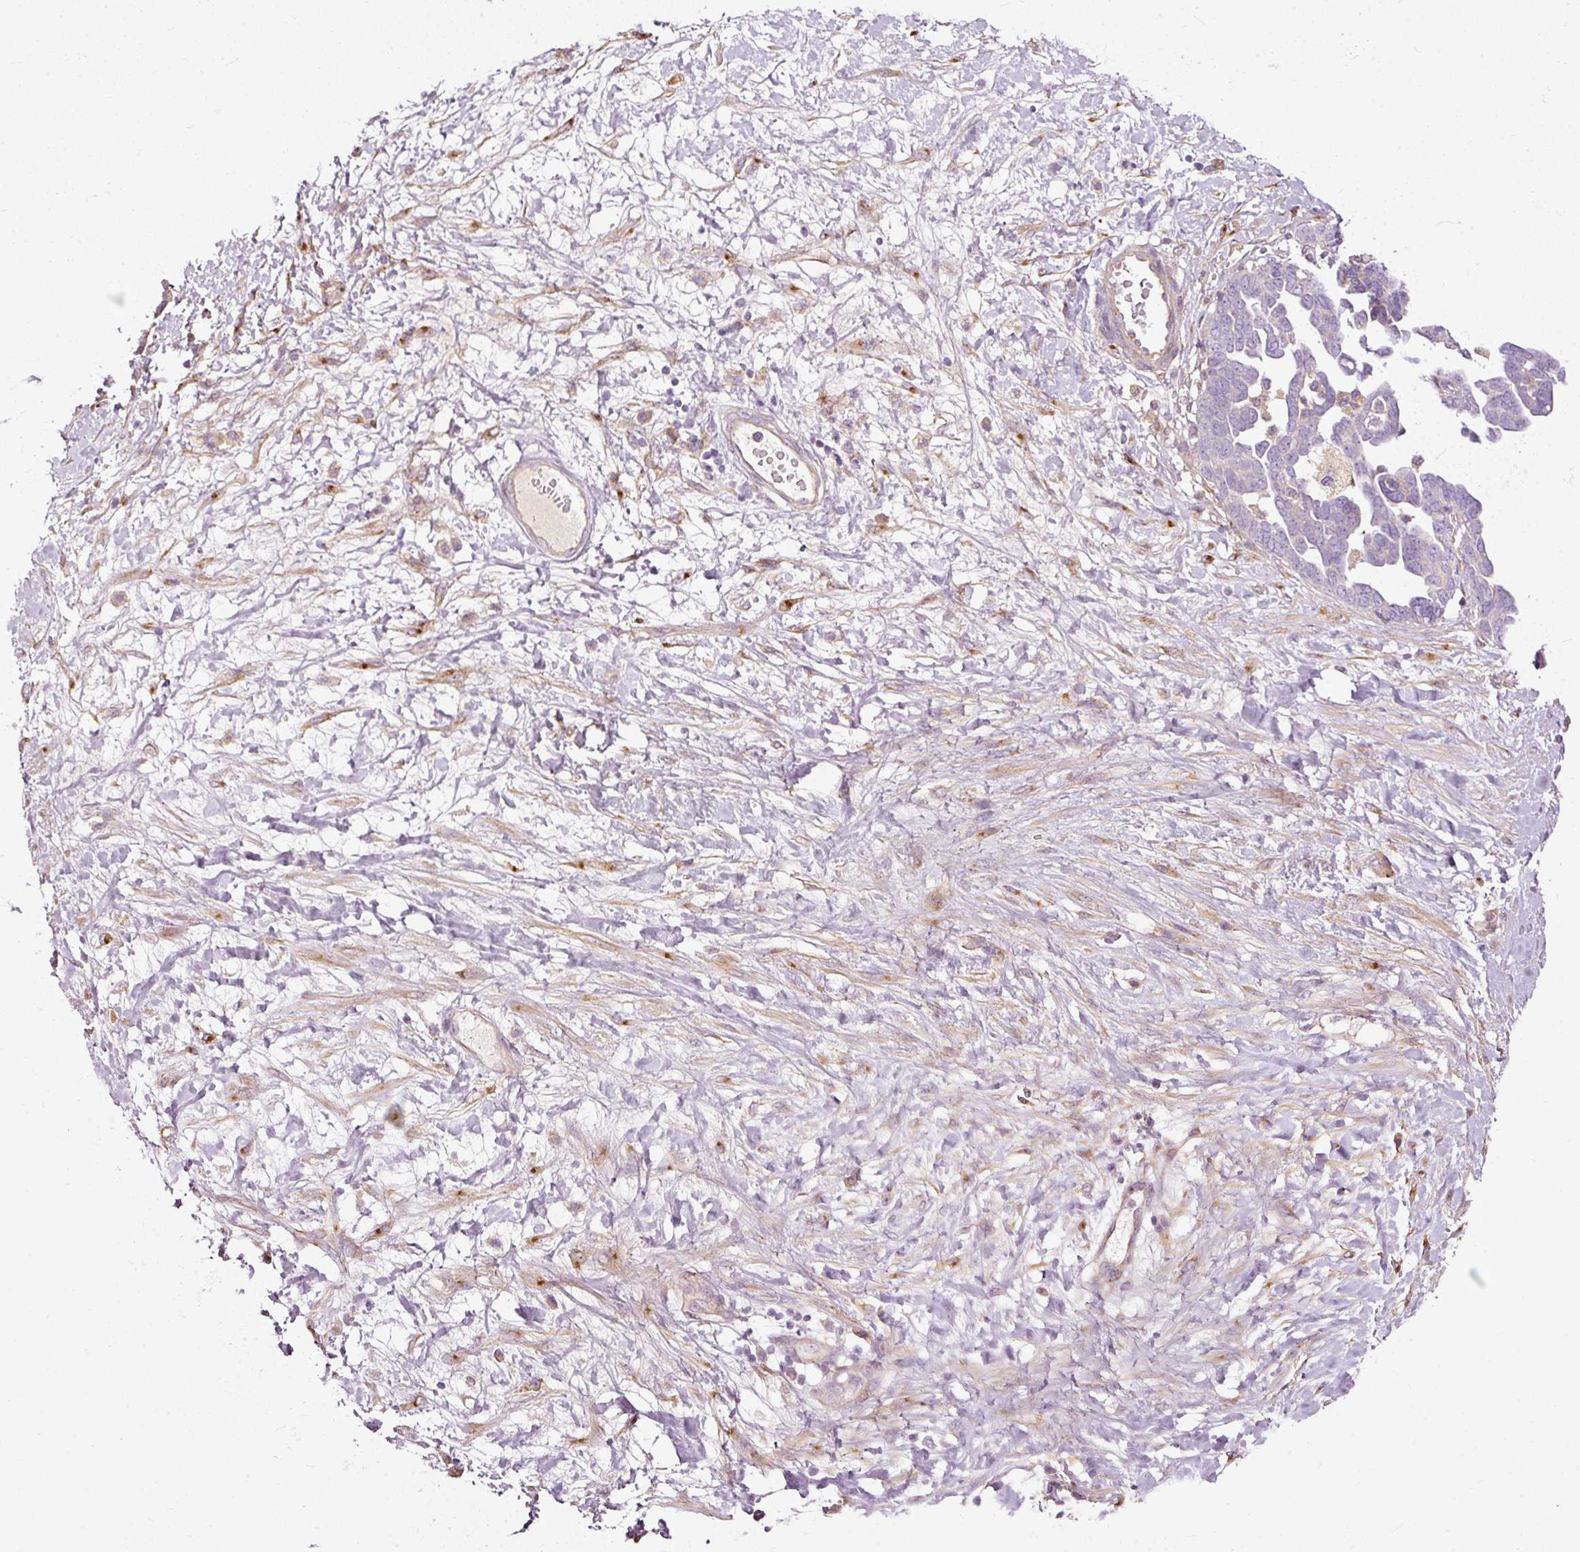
{"staining": {"intensity": "negative", "quantity": "none", "location": "none"}, "tissue": "ovarian cancer", "cell_type": "Tumor cells", "image_type": "cancer", "snomed": [{"axis": "morphology", "description": "Cystadenocarcinoma, serous, NOS"}, {"axis": "topography", "description": "Ovary"}], "caption": "Micrograph shows no protein expression in tumor cells of serous cystadenocarcinoma (ovarian) tissue. (DAB immunohistochemistry, high magnification).", "gene": "PAQR9", "patient": {"sex": "female", "age": 54}}